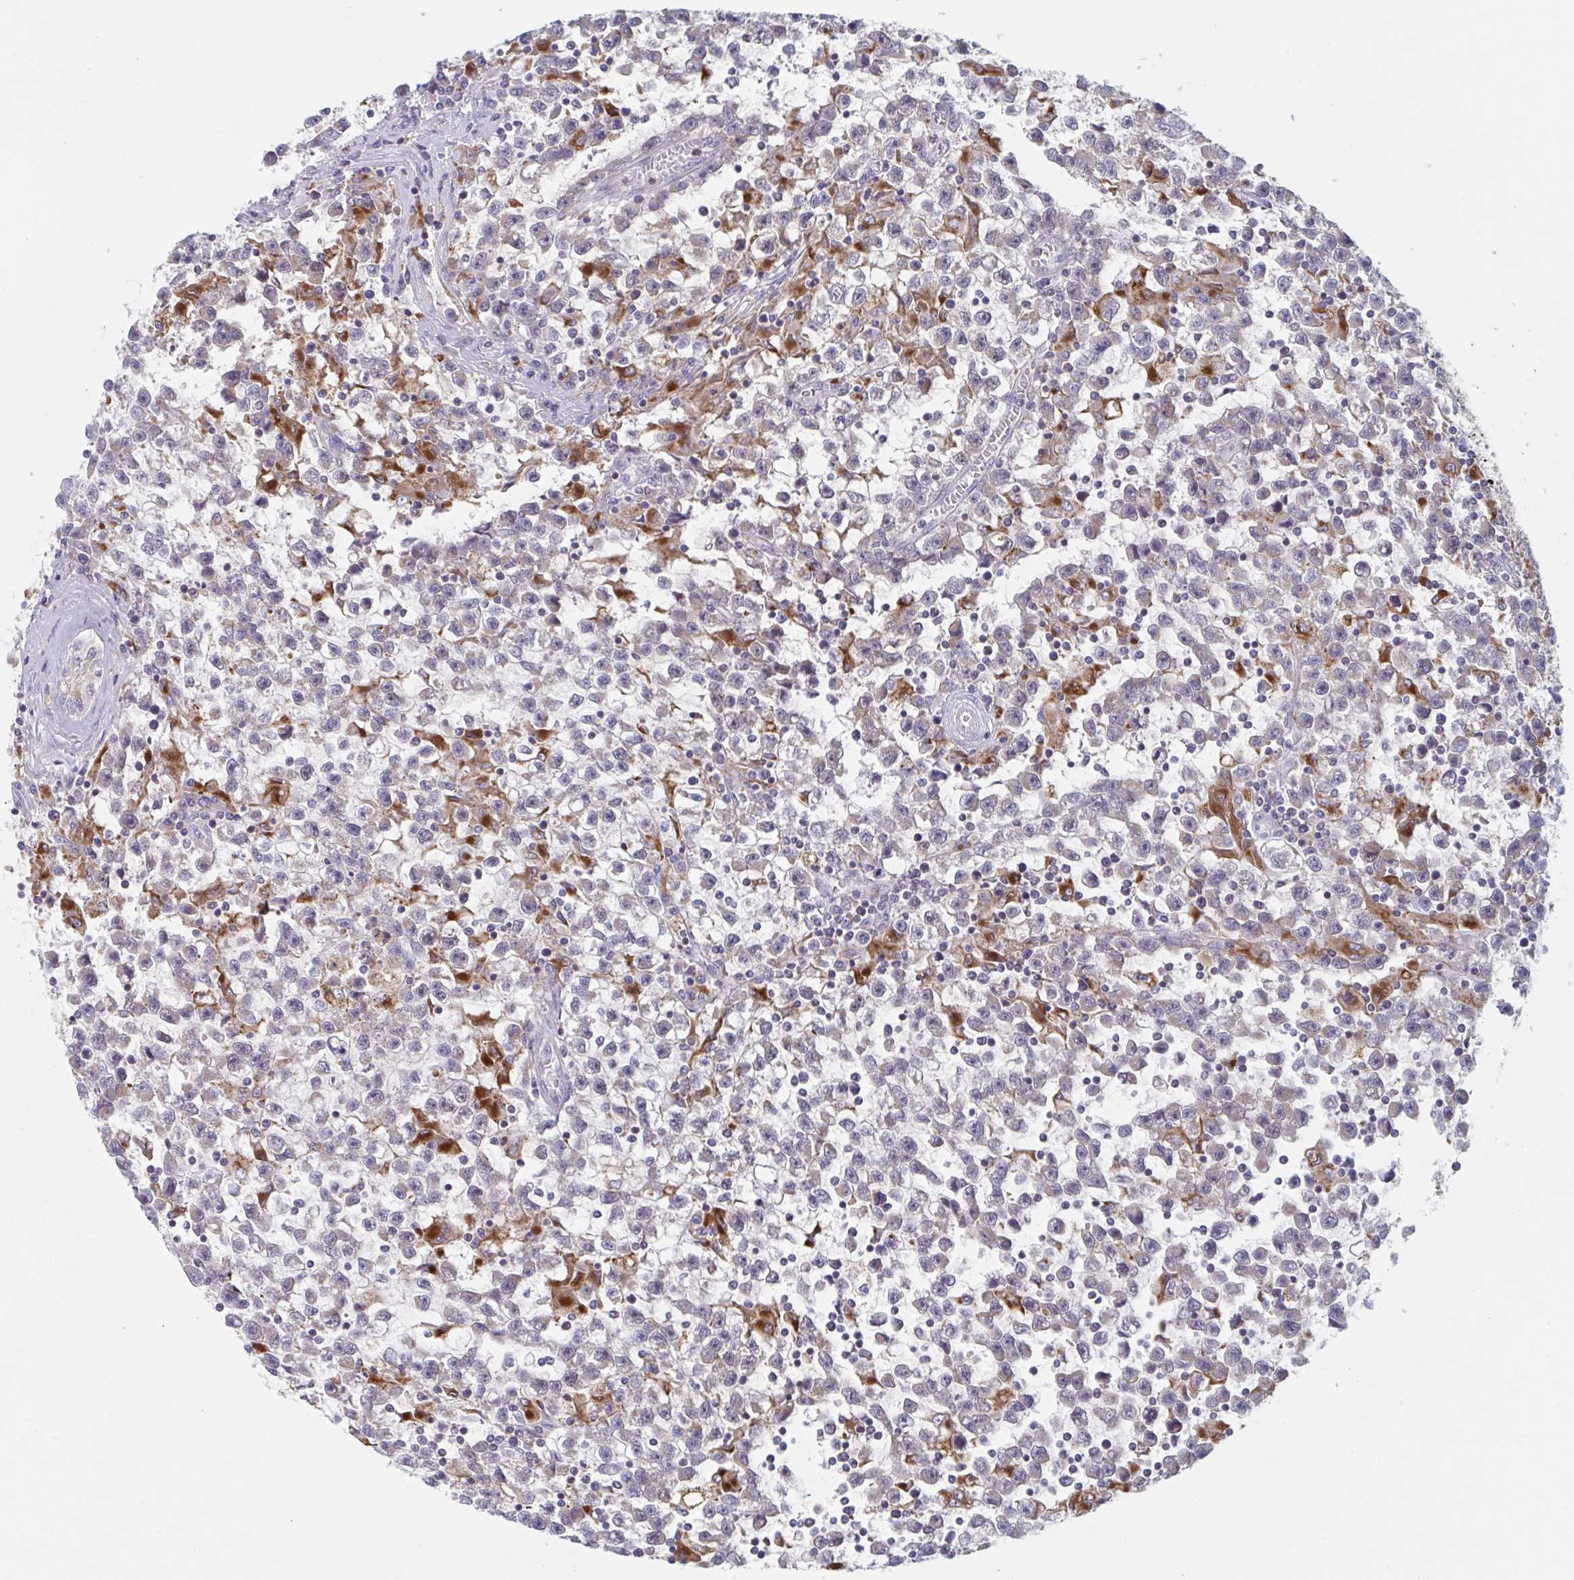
{"staining": {"intensity": "negative", "quantity": "none", "location": "none"}, "tissue": "testis cancer", "cell_type": "Tumor cells", "image_type": "cancer", "snomed": [{"axis": "morphology", "description": "Seminoma, NOS"}, {"axis": "topography", "description": "Testis"}], "caption": "This image is of seminoma (testis) stained with immunohistochemistry to label a protein in brown with the nuclei are counter-stained blue. There is no positivity in tumor cells. (DAB (3,3'-diaminobenzidine) IHC visualized using brightfield microscopy, high magnification).", "gene": "NIPSNAP1", "patient": {"sex": "male", "age": 31}}